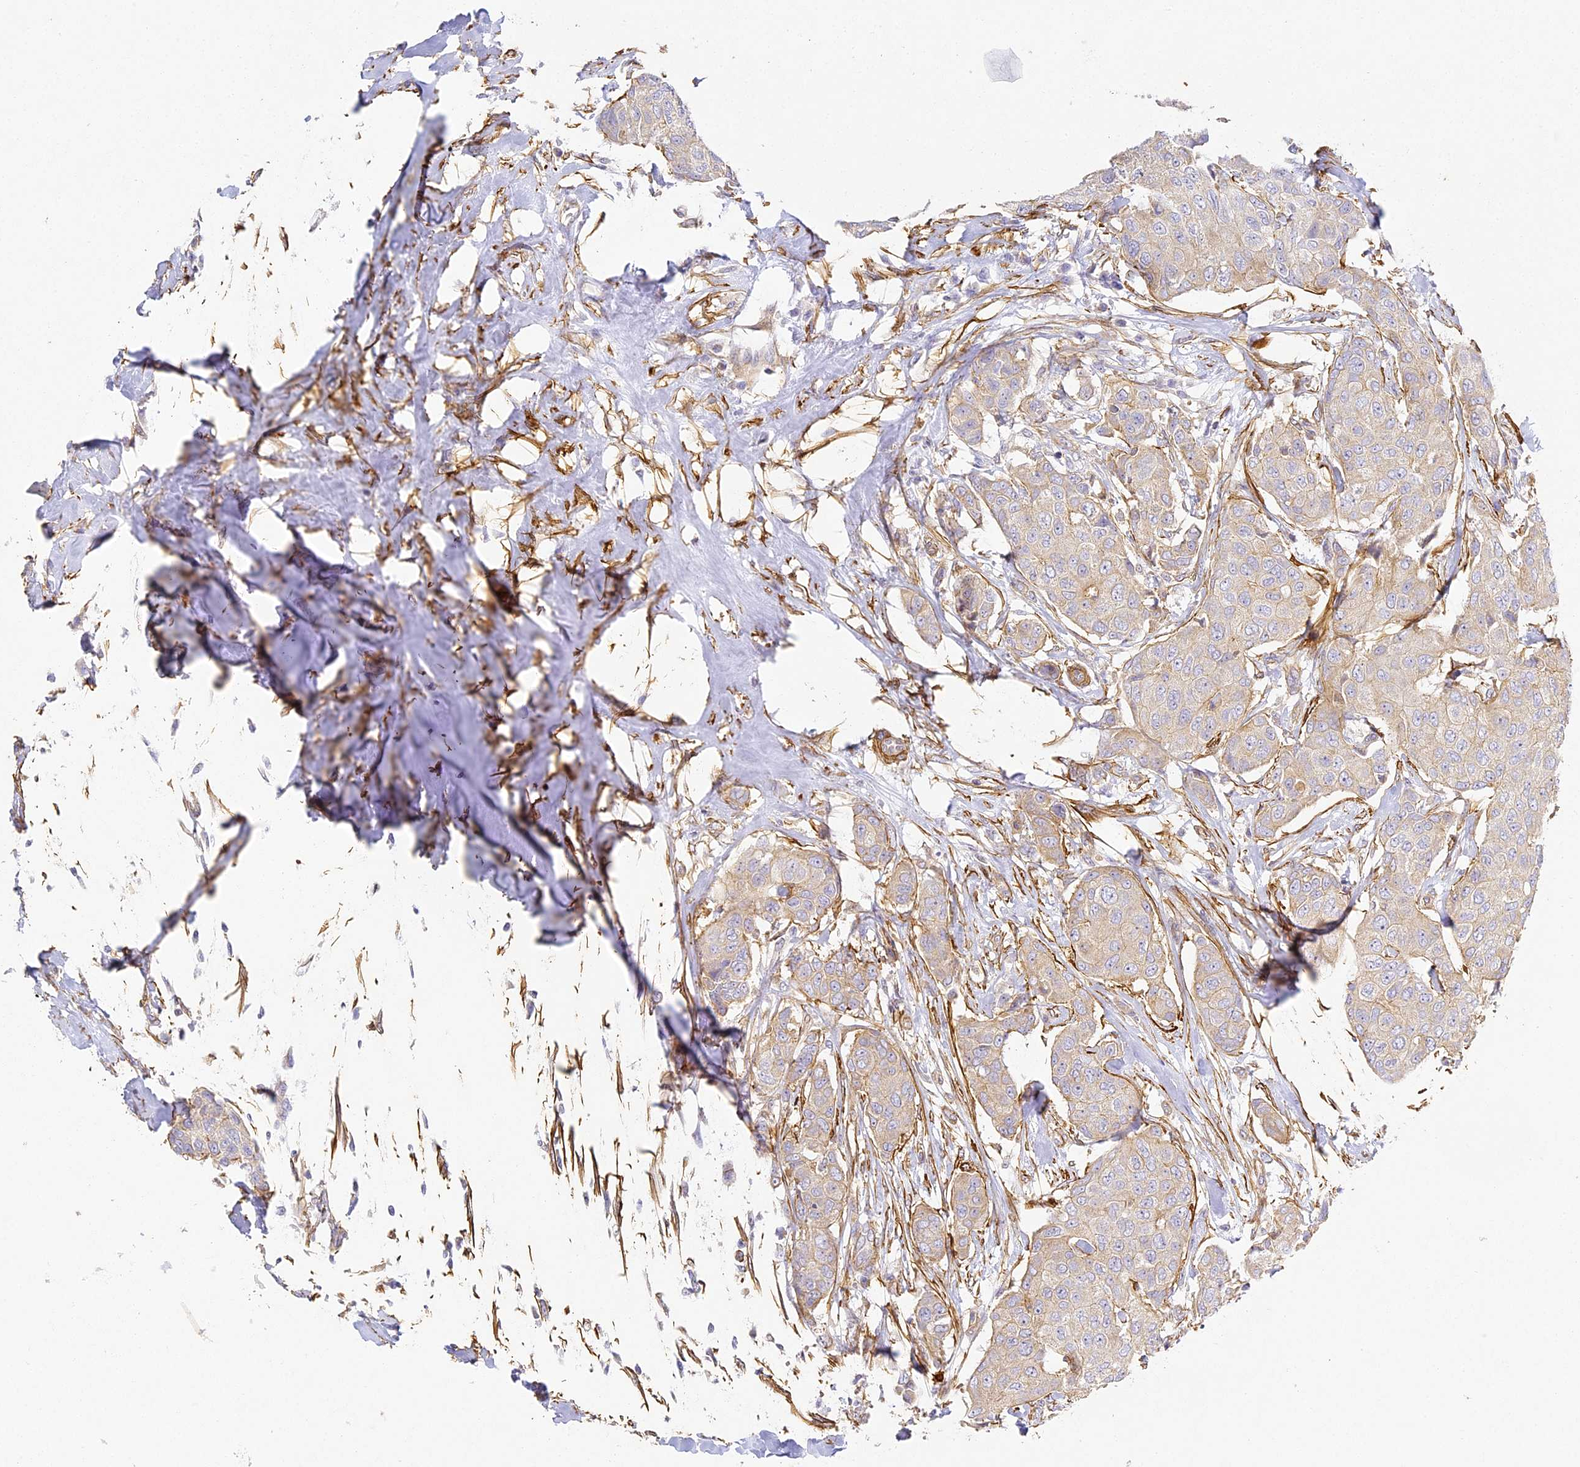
{"staining": {"intensity": "weak", "quantity": "<25%", "location": "cytoplasmic/membranous"}, "tissue": "breast cancer", "cell_type": "Tumor cells", "image_type": "cancer", "snomed": [{"axis": "morphology", "description": "Duct carcinoma"}, {"axis": "topography", "description": "Breast"}], "caption": "This image is of breast cancer stained with immunohistochemistry to label a protein in brown with the nuclei are counter-stained blue. There is no staining in tumor cells.", "gene": "MED28", "patient": {"sex": "female", "age": 80}}